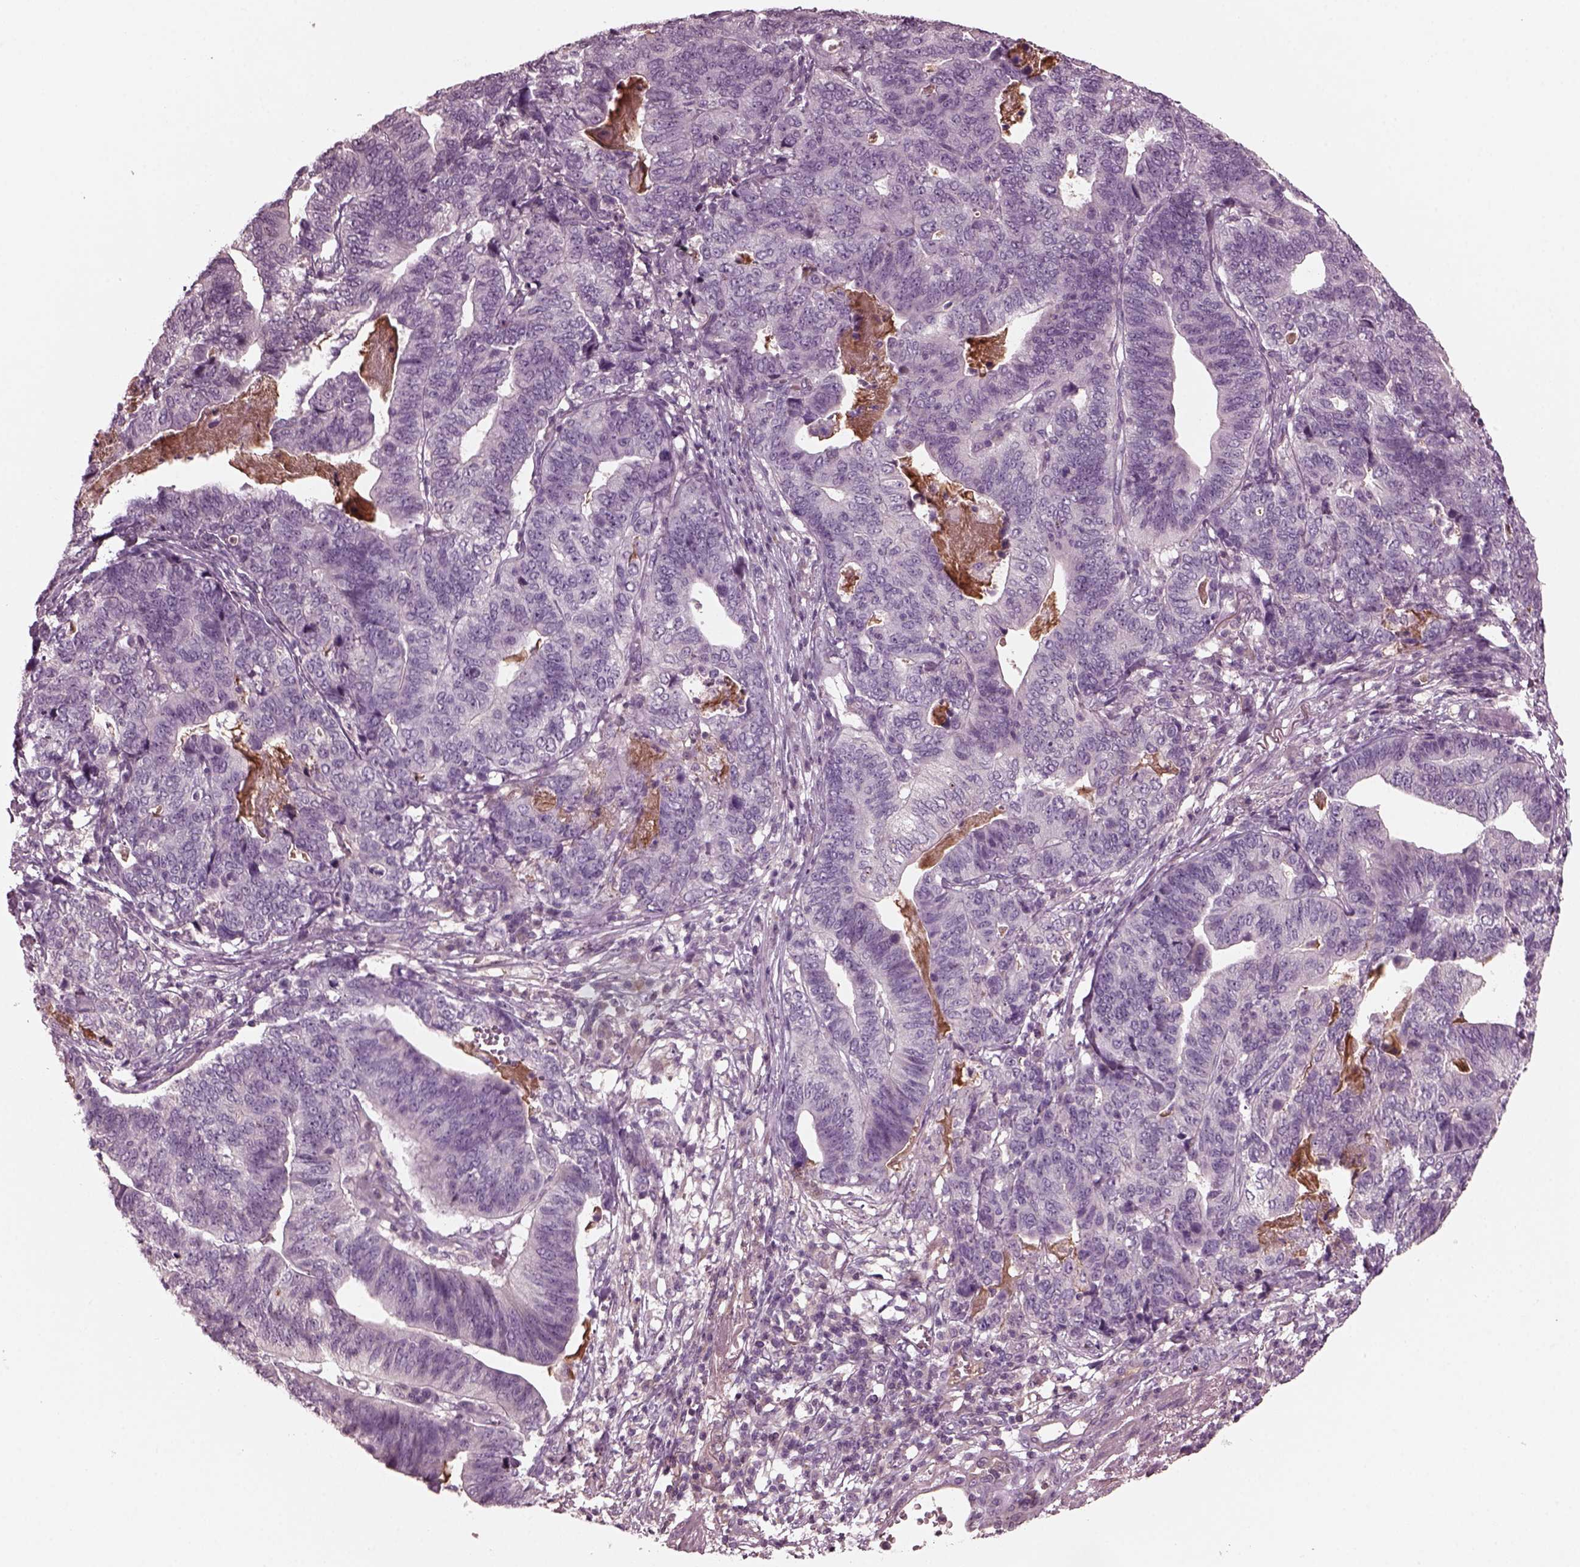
{"staining": {"intensity": "negative", "quantity": "none", "location": "none"}, "tissue": "stomach cancer", "cell_type": "Tumor cells", "image_type": "cancer", "snomed": [{"axis": "morphology", "description": "Adenocarcinoma, NOS"}, {"axis": "topography", "description": "Stomach, upper"}], "caption": "Stomach cancer was stained to show a protein in brown. There is no significant staining in tumor cells.", "gene": "PORCN", "patient": {"sex": "female", "age": 67}}